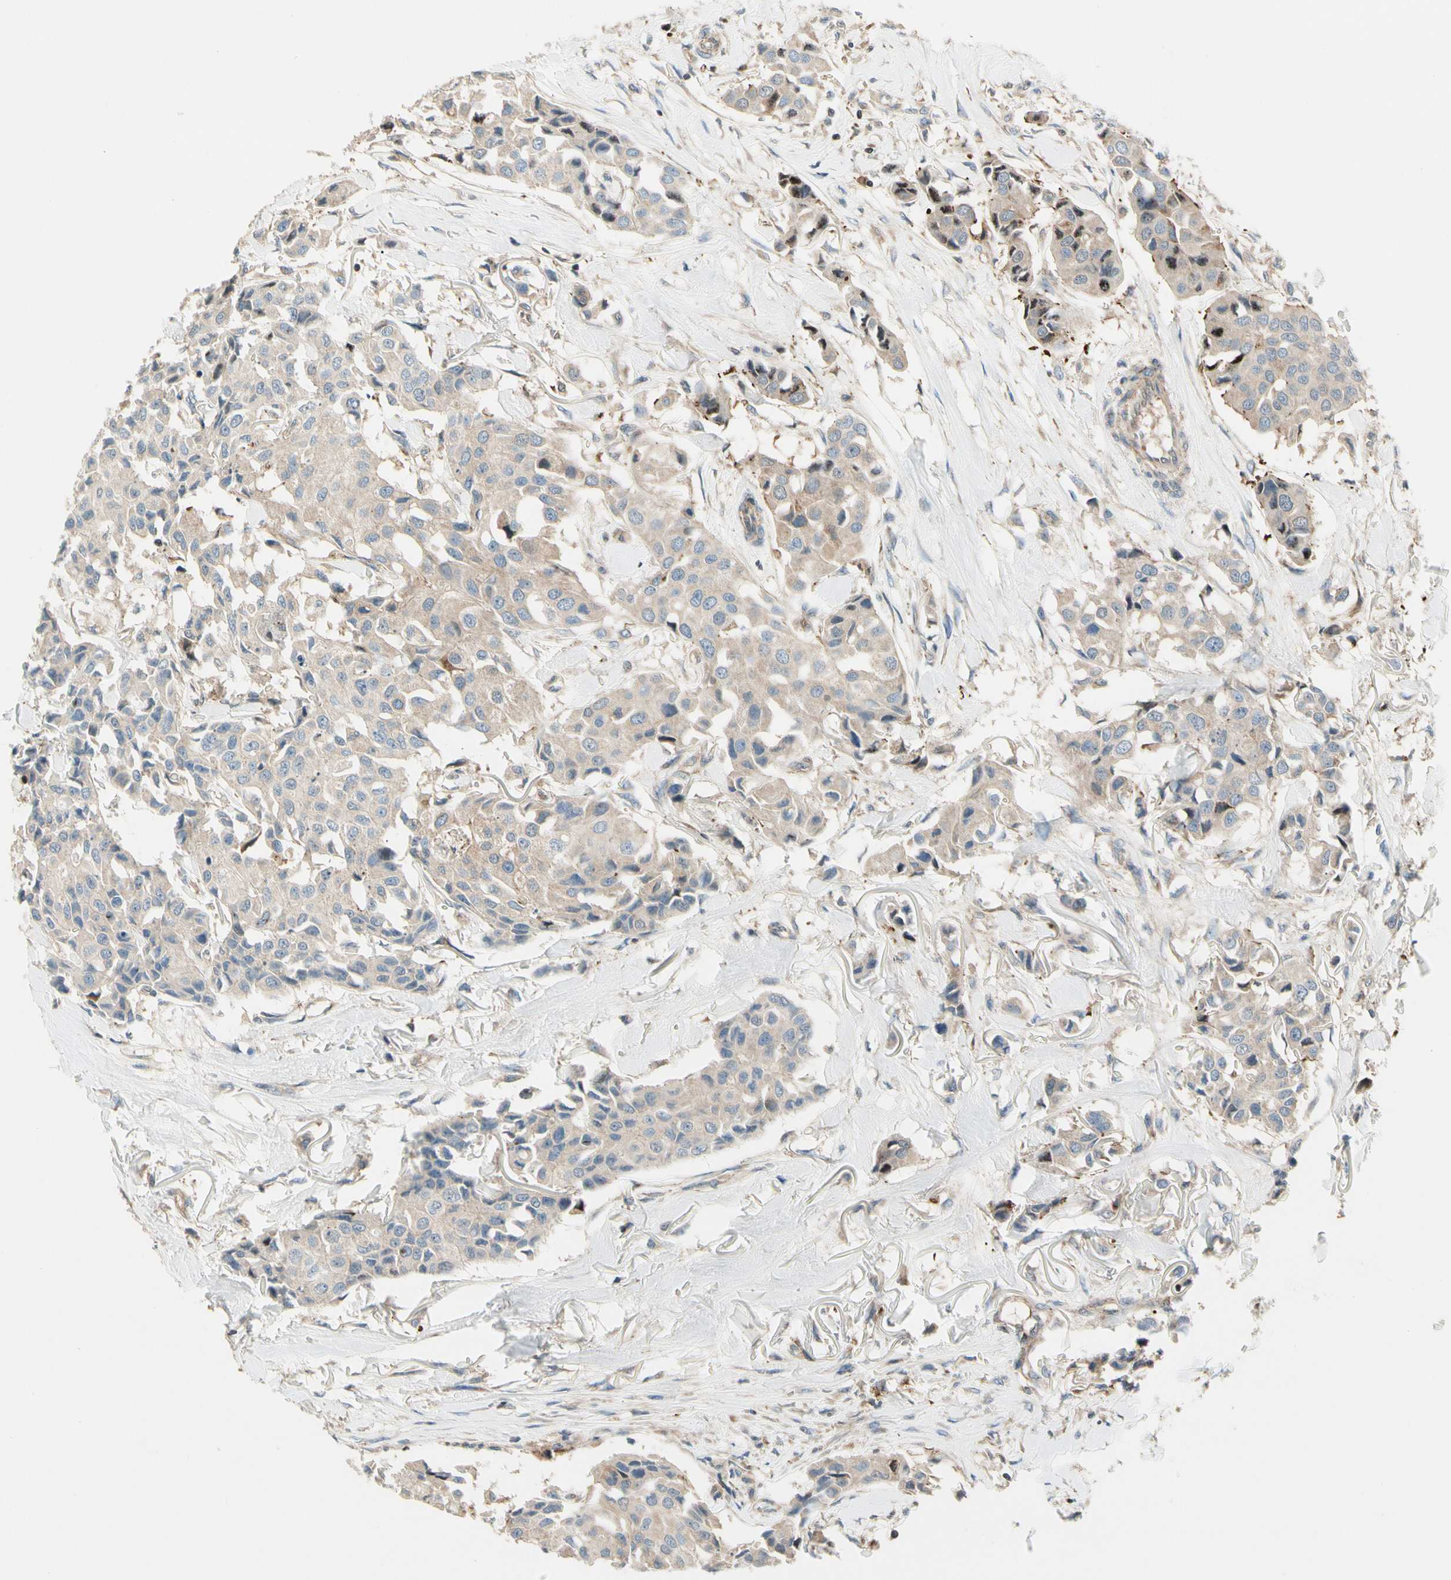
{"staining": {"intensity": "weak", "quantity": ">75%", "location": "cytoplasmic/membranous"}, "tissue": "breast cancer", "cell_type": "Tumor cells", "image_type": "cancer", "snomed": [{"axis": "morphology", "description": "Duct carcinoma"}, {"axis": "topography", "description": "Breast"}], "caption": "Protein staining exhibits weak cytoplasmic/membranous expression in about >75% of tumor cells in breast invasive ductal carcinoma. The staining is performed using DAB brown chromogen to label protein expression. The nuclei are counter-stained blue using hematoxylin.", "gene": "CDH6", "patient": {"sex": "female", "age": 80}}